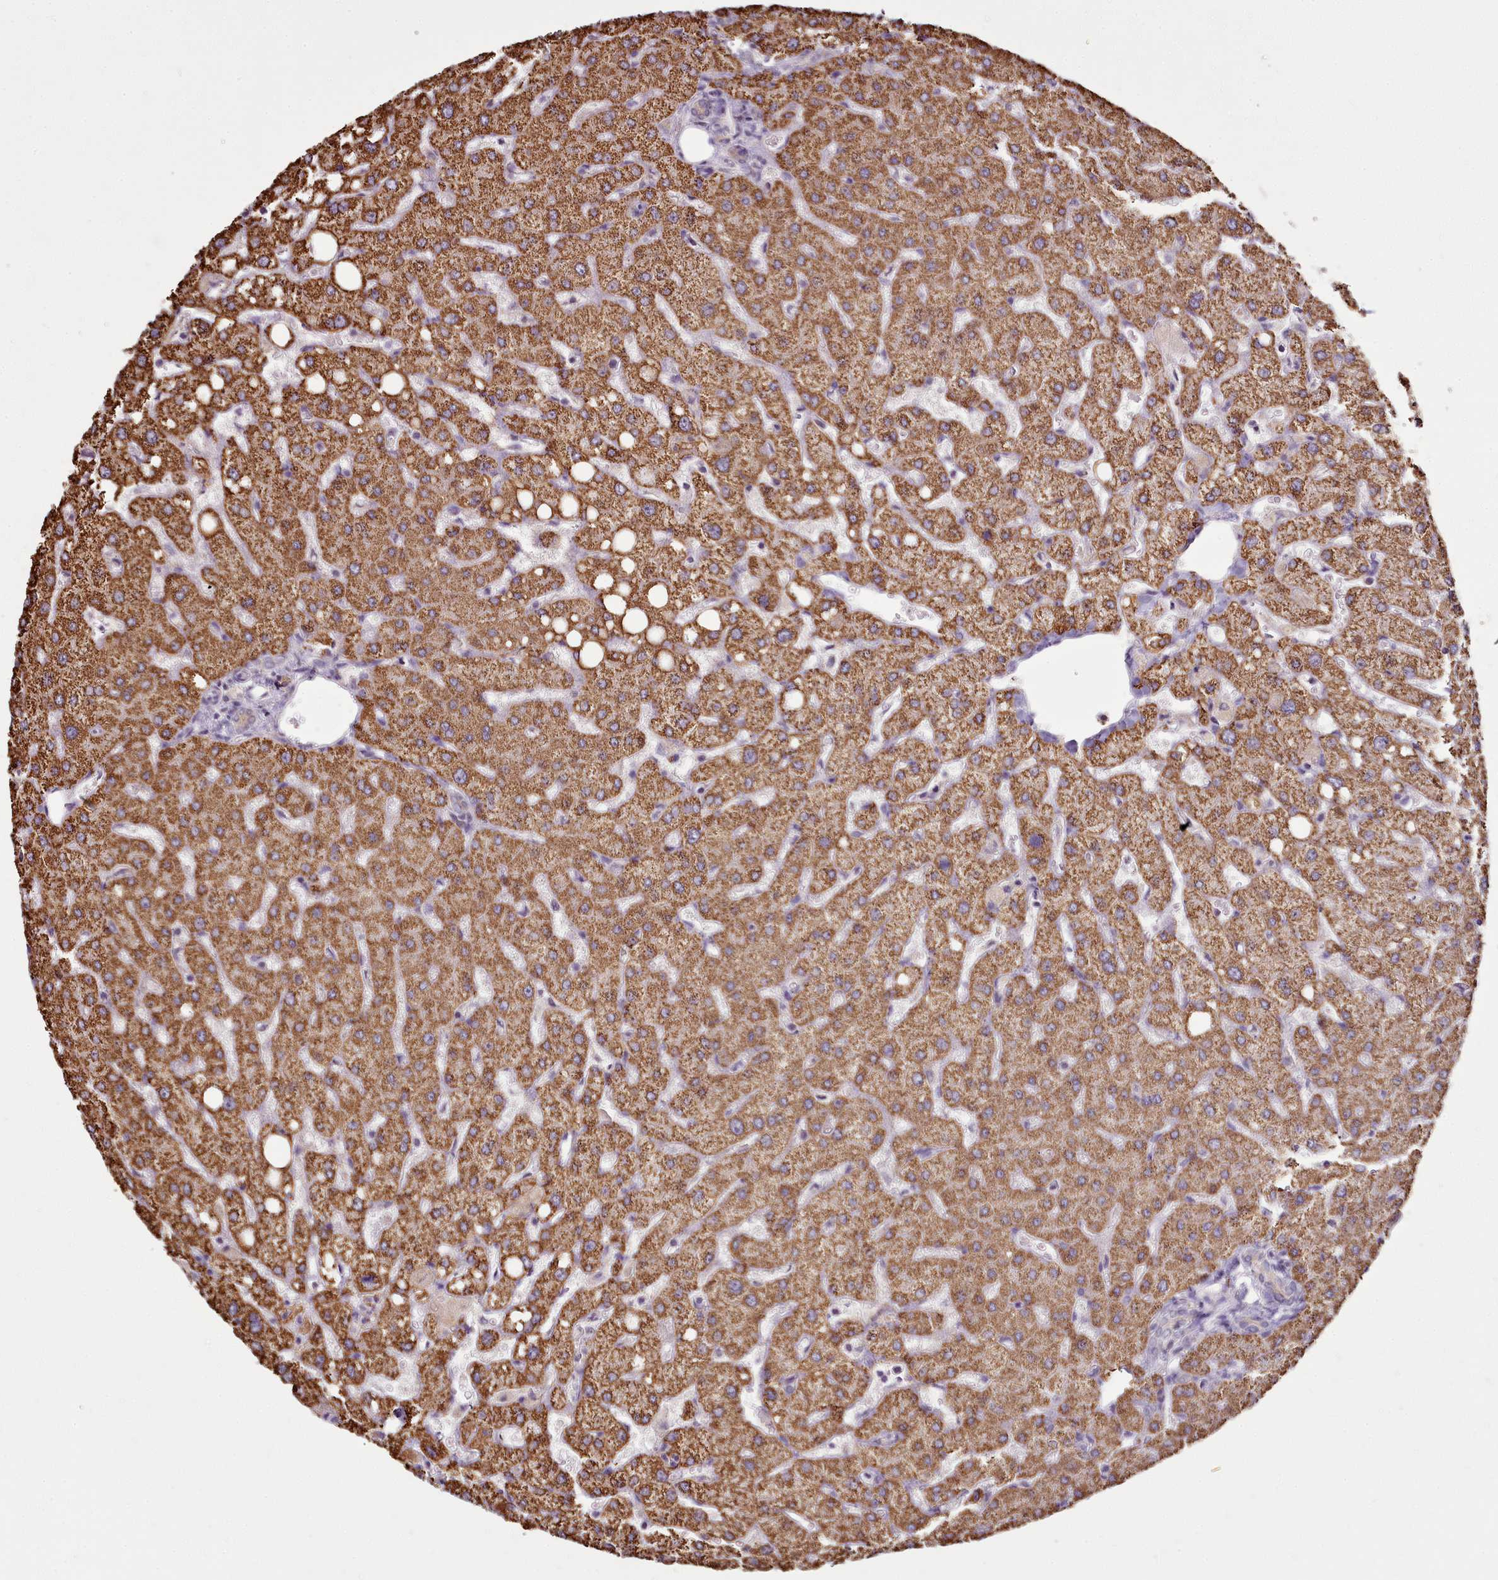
{"staining": {"intensity": "weak", "quantity": "25%-75%", "location": "cytoplasmic/membranous"}, "tissue": "liver", "cell_type": "Cholangiocytes", "image_type": "normal", "snomed": [{"axis": "morphology", "description": "Normal tissue, NOS"}, {"axis": "topography", "description": "Liver"}], "caption": "DAB immunohistochemical staining of unremarkable human liver displays weak cytoplasmic/membranous protein positivity in approximately 25%-75% of cholangiocytes.", "gene": "CAPN7", "patient": {"sex": "female", "age": 54}}